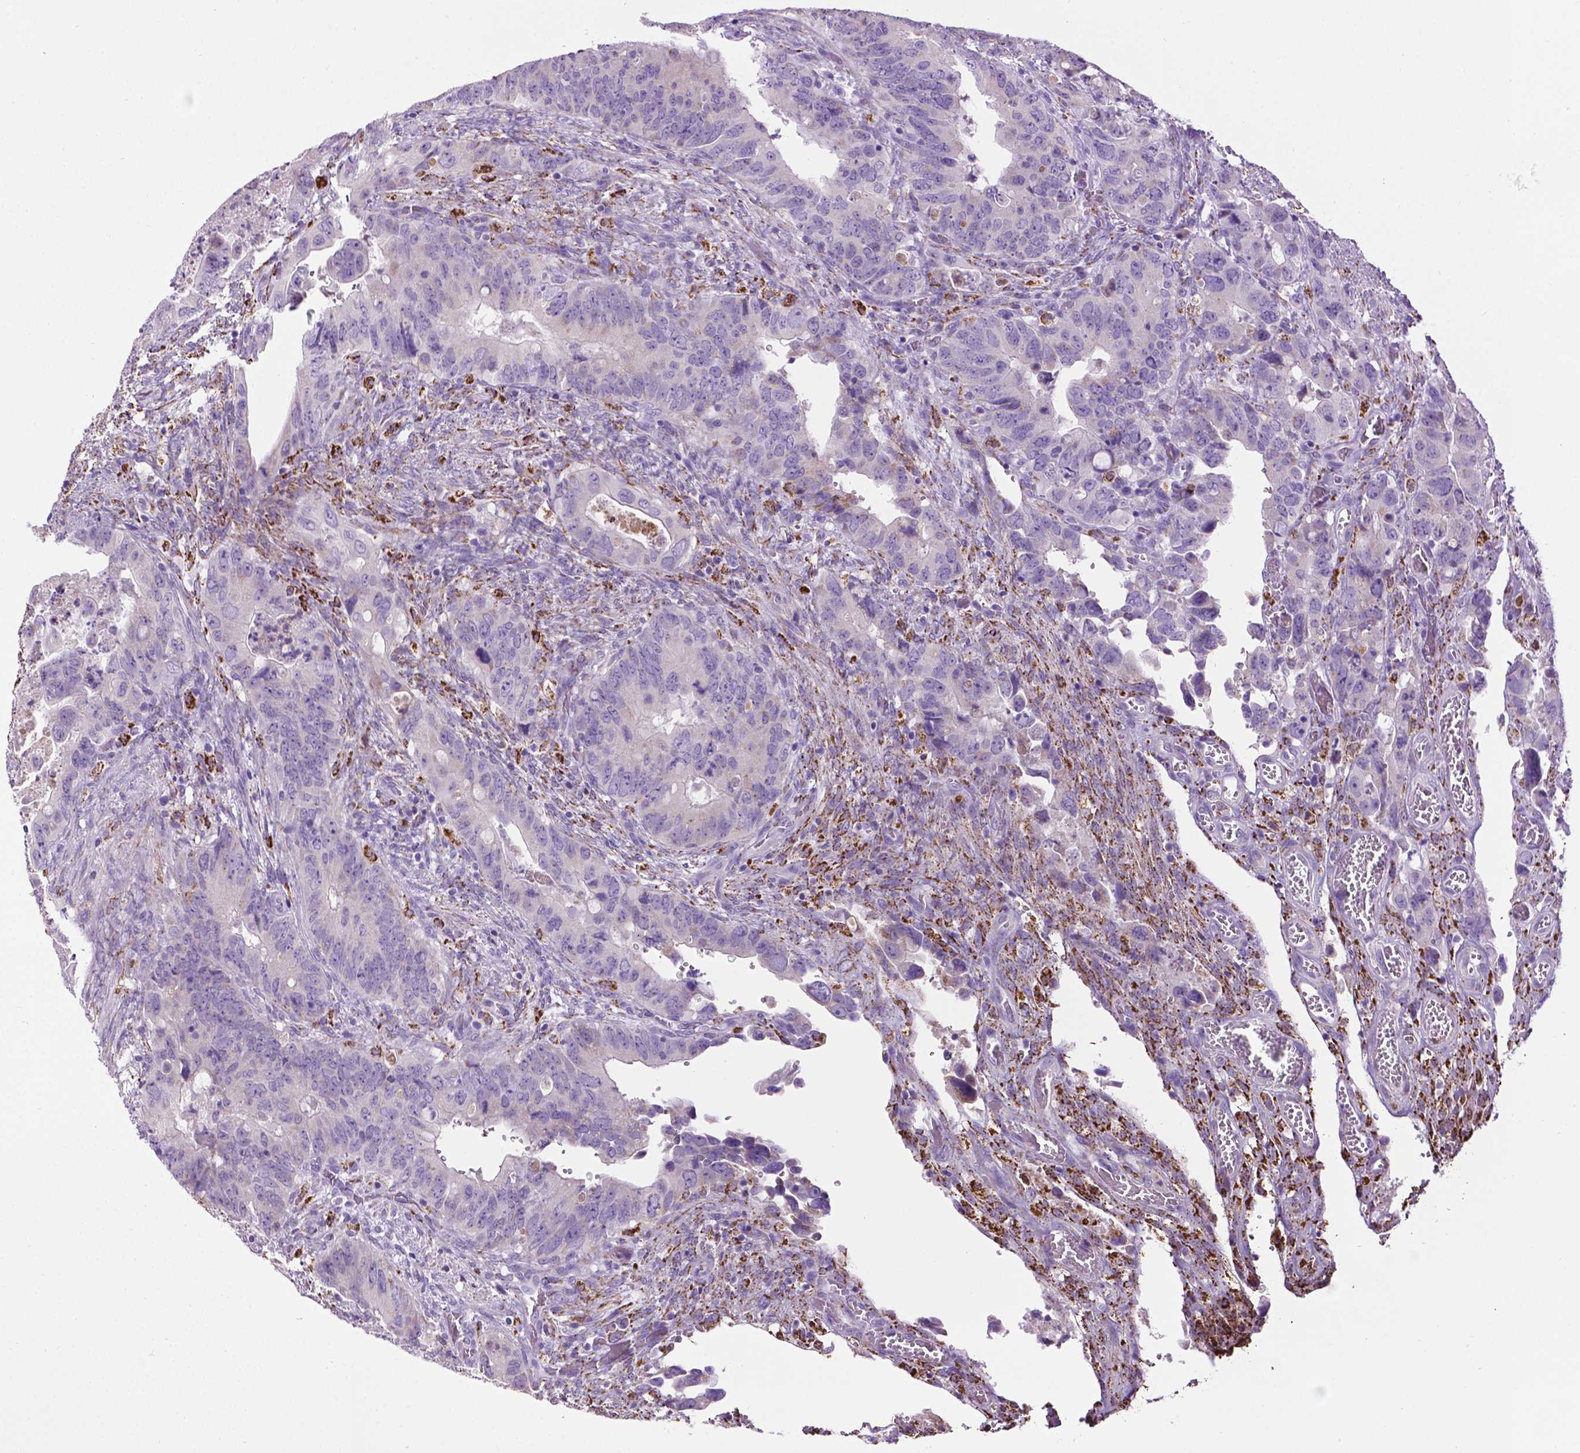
{"staining": {"intensity": "negative", "quantity": "none", "location": "none"}, "tissue": "colorectal cancer", "cell_type": "Tumor cells", "image_type": "cancer", "snomed": [{"axis": "morphology", "description": "Adenocarcinoma, NOS"}, {"axis": "topography", "description": "Rectum"}], "caption": "An image of human colorectal cancer is negative for staining in tumor cells.", "gene": "TMEM132E", "patient": {"sex": "male", "age": 78}}